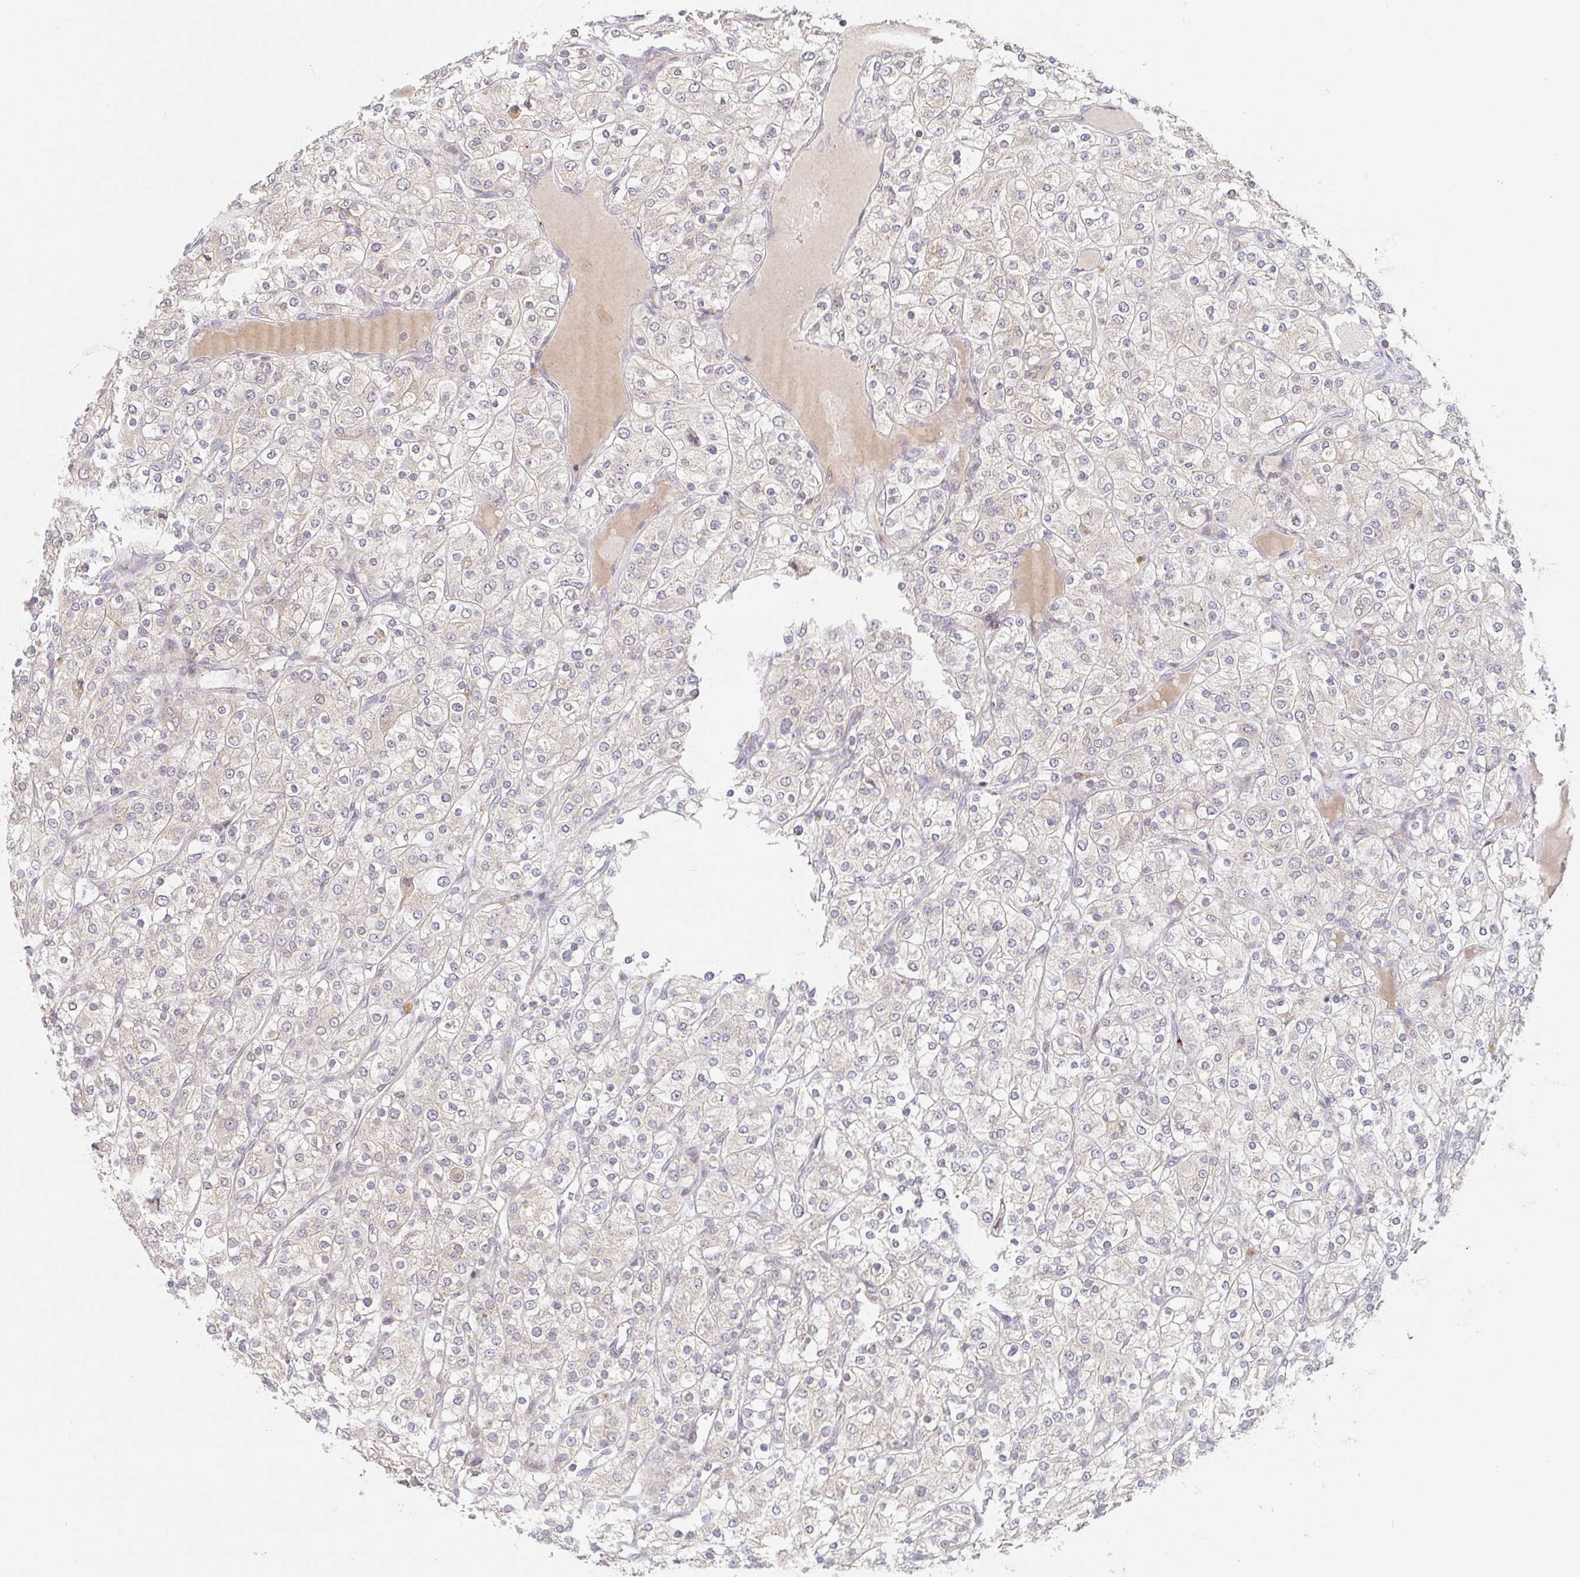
{"staining": {"intensity": "negative", "quantity": "none", "location": "none"}, "tissue": "renal cancer", "cell_type": "Tumor cells", "image_type": "cancer", "snomed": [{"axis": "morphology", "description": "Adenocarcinoma, NOS"}, {"axis": "topography", "description": "Kidney"}], "caption": "This is a histopathology image of immunohistochemistry (IHC) staining of renal adenocarcinoma, which shows no staining in tumor cells. (IHC, brightfield microscopy, high magnification).", "gene": "DCST1", "patient": {"sex": "male", "age": 80}}